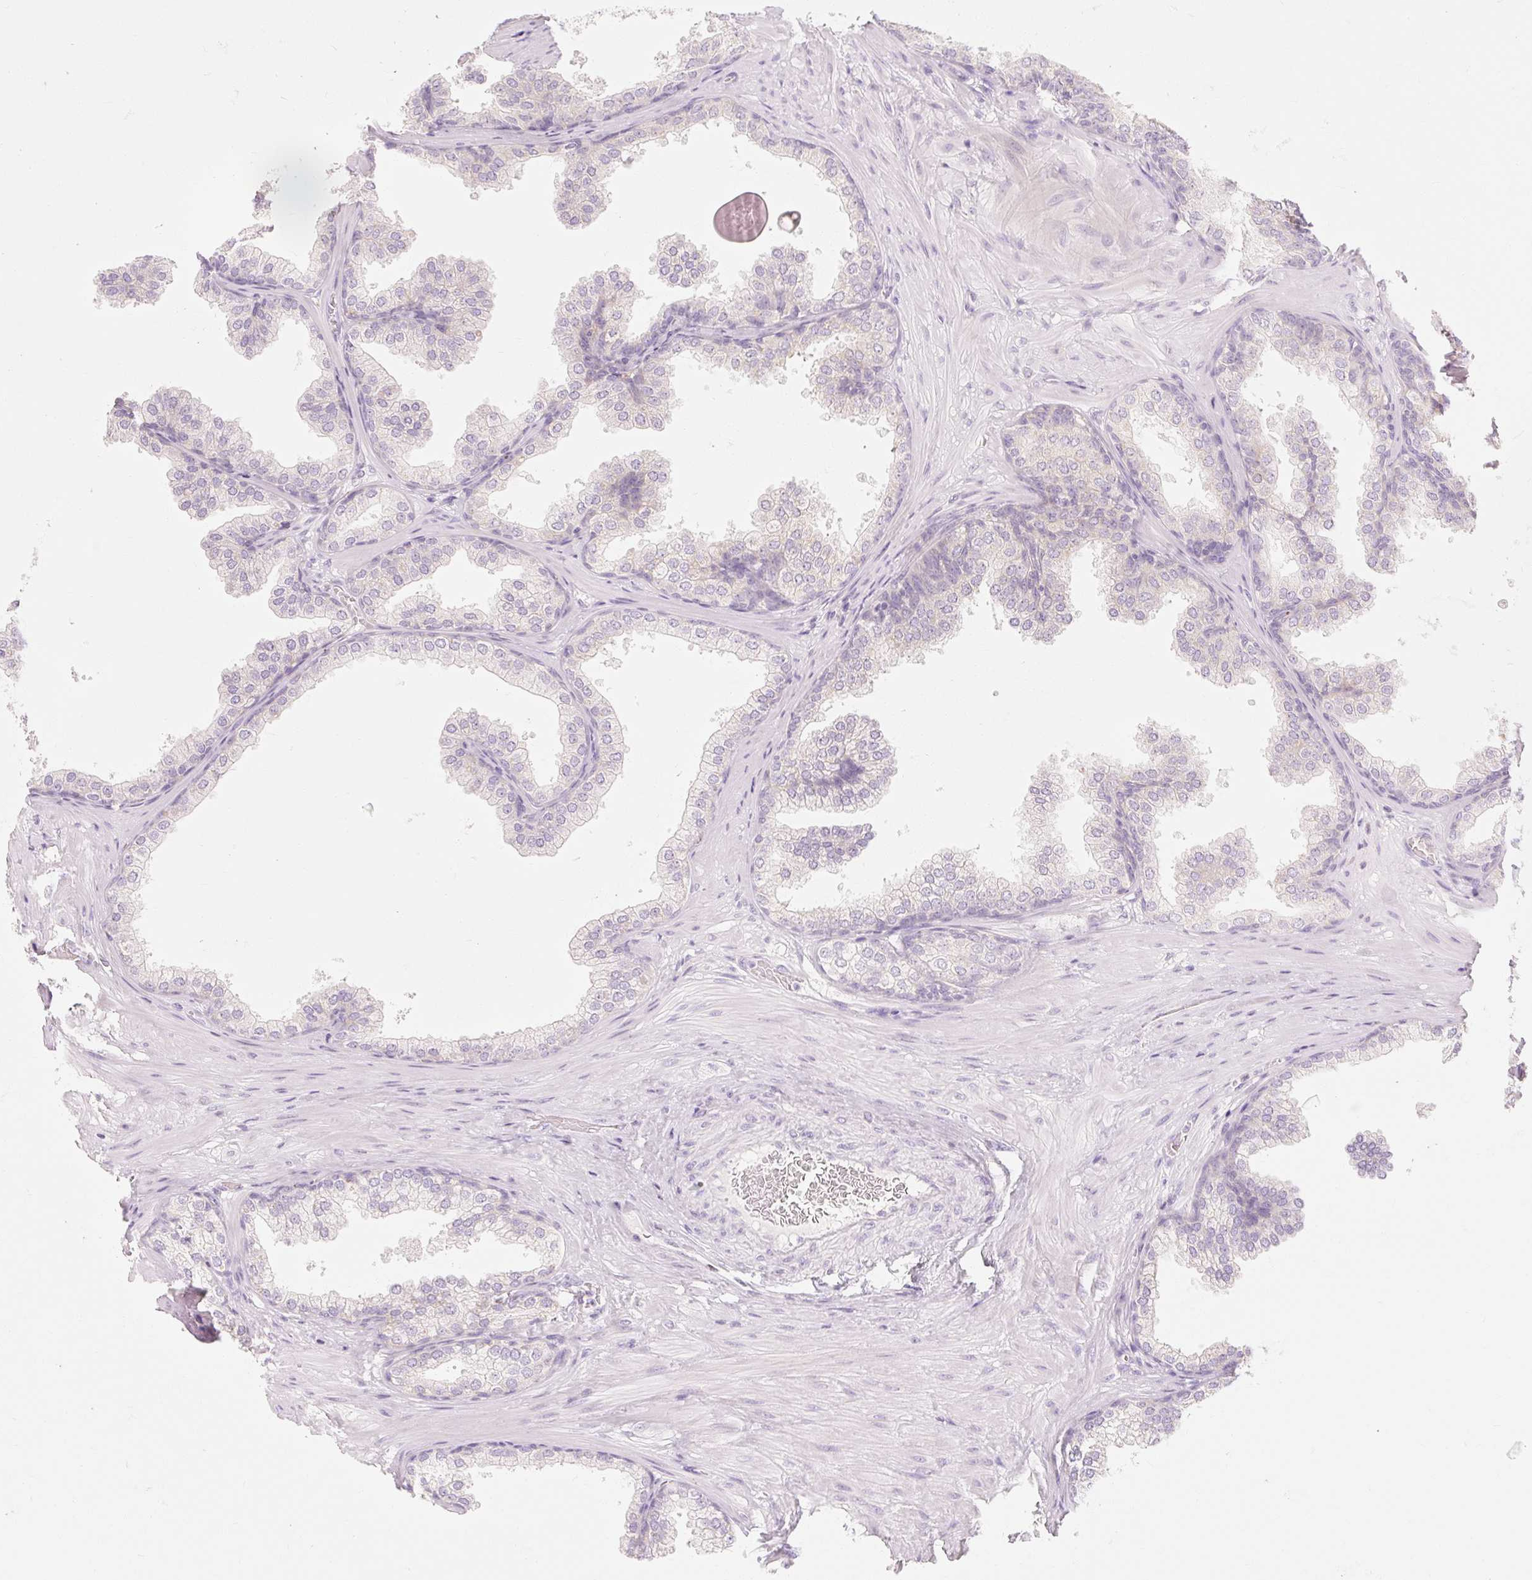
{"staining": {"intensity": "negative", "quantity": "none", "location": "none"}, "tissue": "prostate", "cell_type": "Glandular cells", "image_type": "normal", "snomed": [{"axis": "morphology", "description": "Normal tissue, NOS"}, {"axis": "topography", "description": "Prostate"}], "caption": "There is no significant staining in glandular cells of prostate. The staining was performed using DAB to visualize the protein expression in brown, while the nuclei were stained in blue with hematoxylin (Magnification: 20x).", "gene": "MYO1D", "patient": {"sex": "male", "age": 37}}